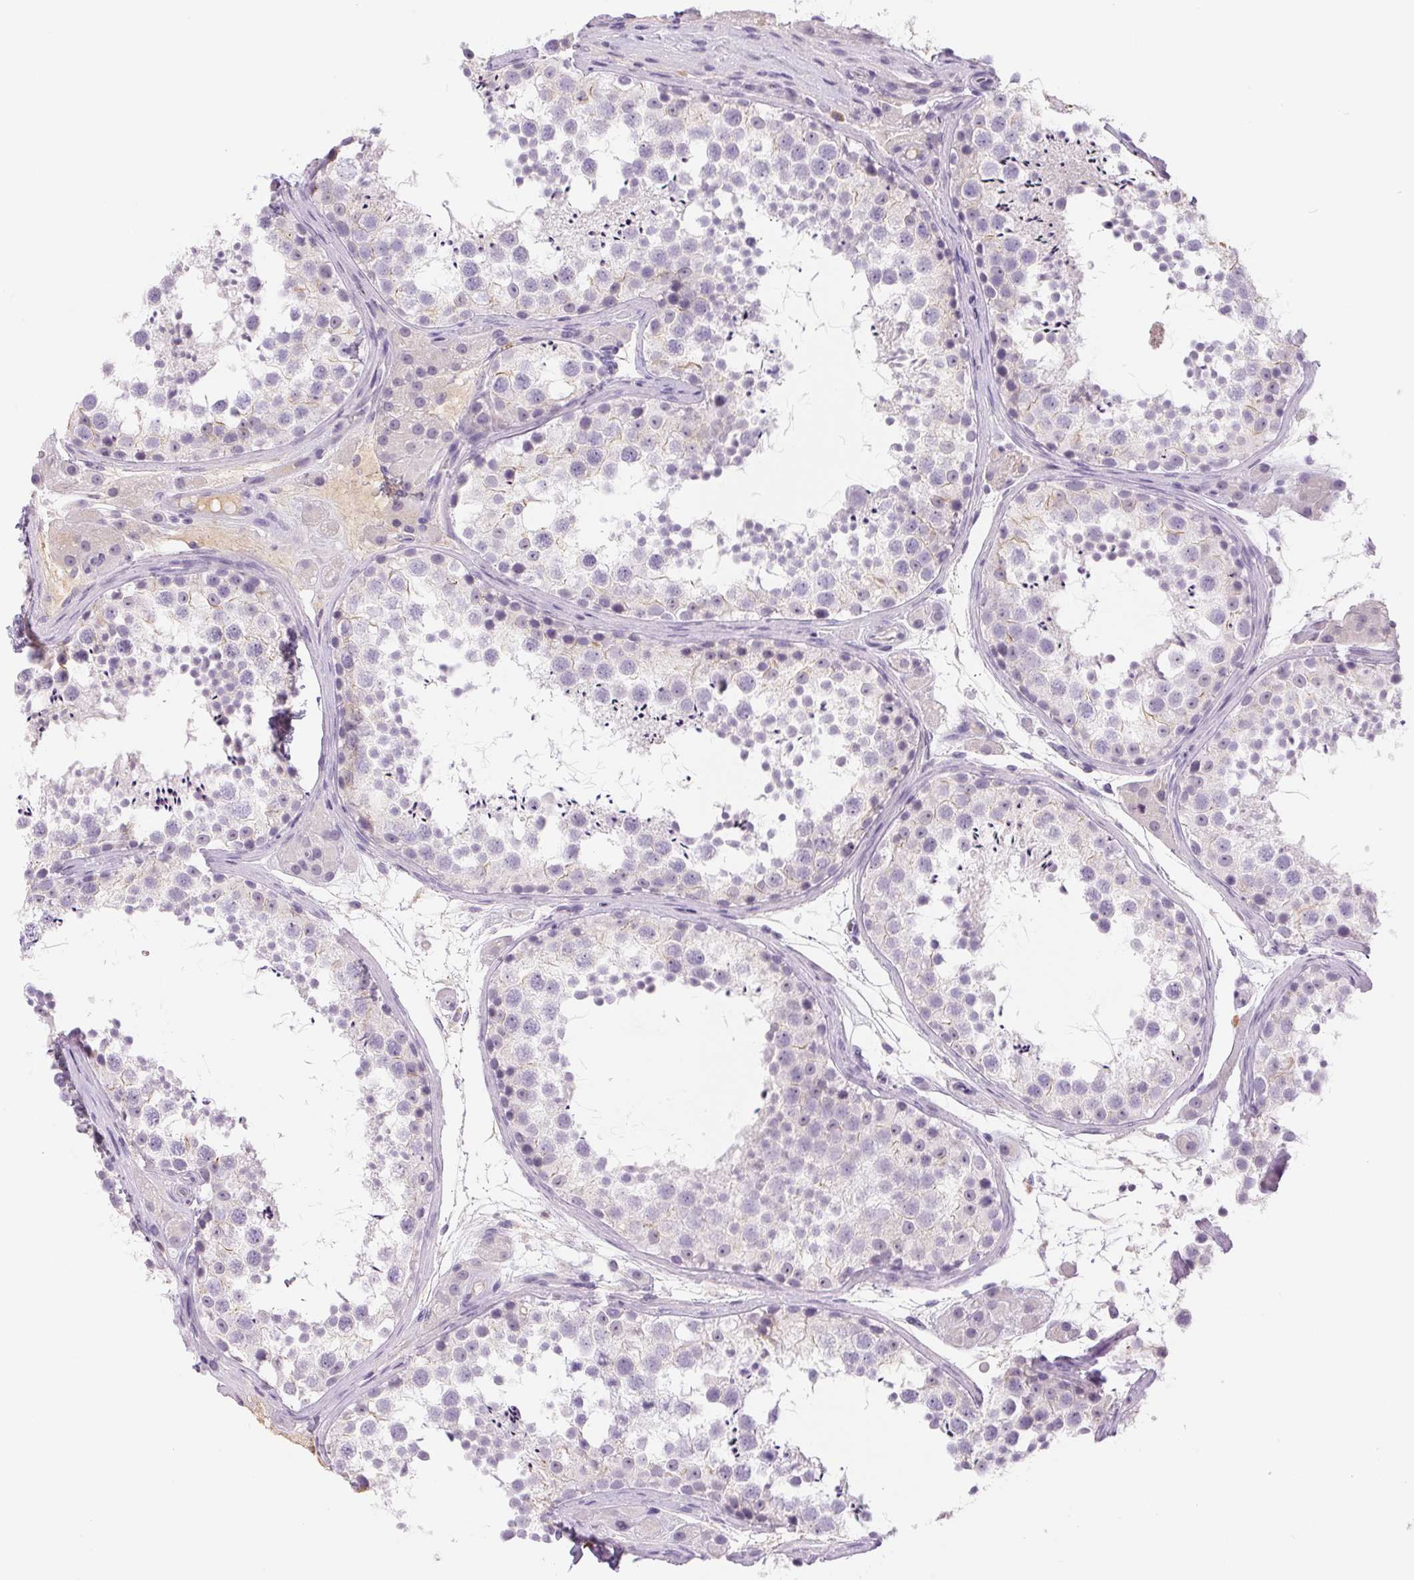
{"staining": {"intensity": "negative", "quantity": "none", "location": "none"}, "tissue": "testis", "cell_type": "Cells in seminiferous ducts", "image_type": "normal", "snomed": [{"axis": "morphology", "description": "Normal tissue, NOS"}, {"axis": "topography", "description": "Testis"}], "caption": "A high-resolution image shows IHC staining of benign testis, which shows no significant staining in cells in seminiferous ducts.", "gene": "IFIT1B", "patient": {"sex": "male", "age": 41}}